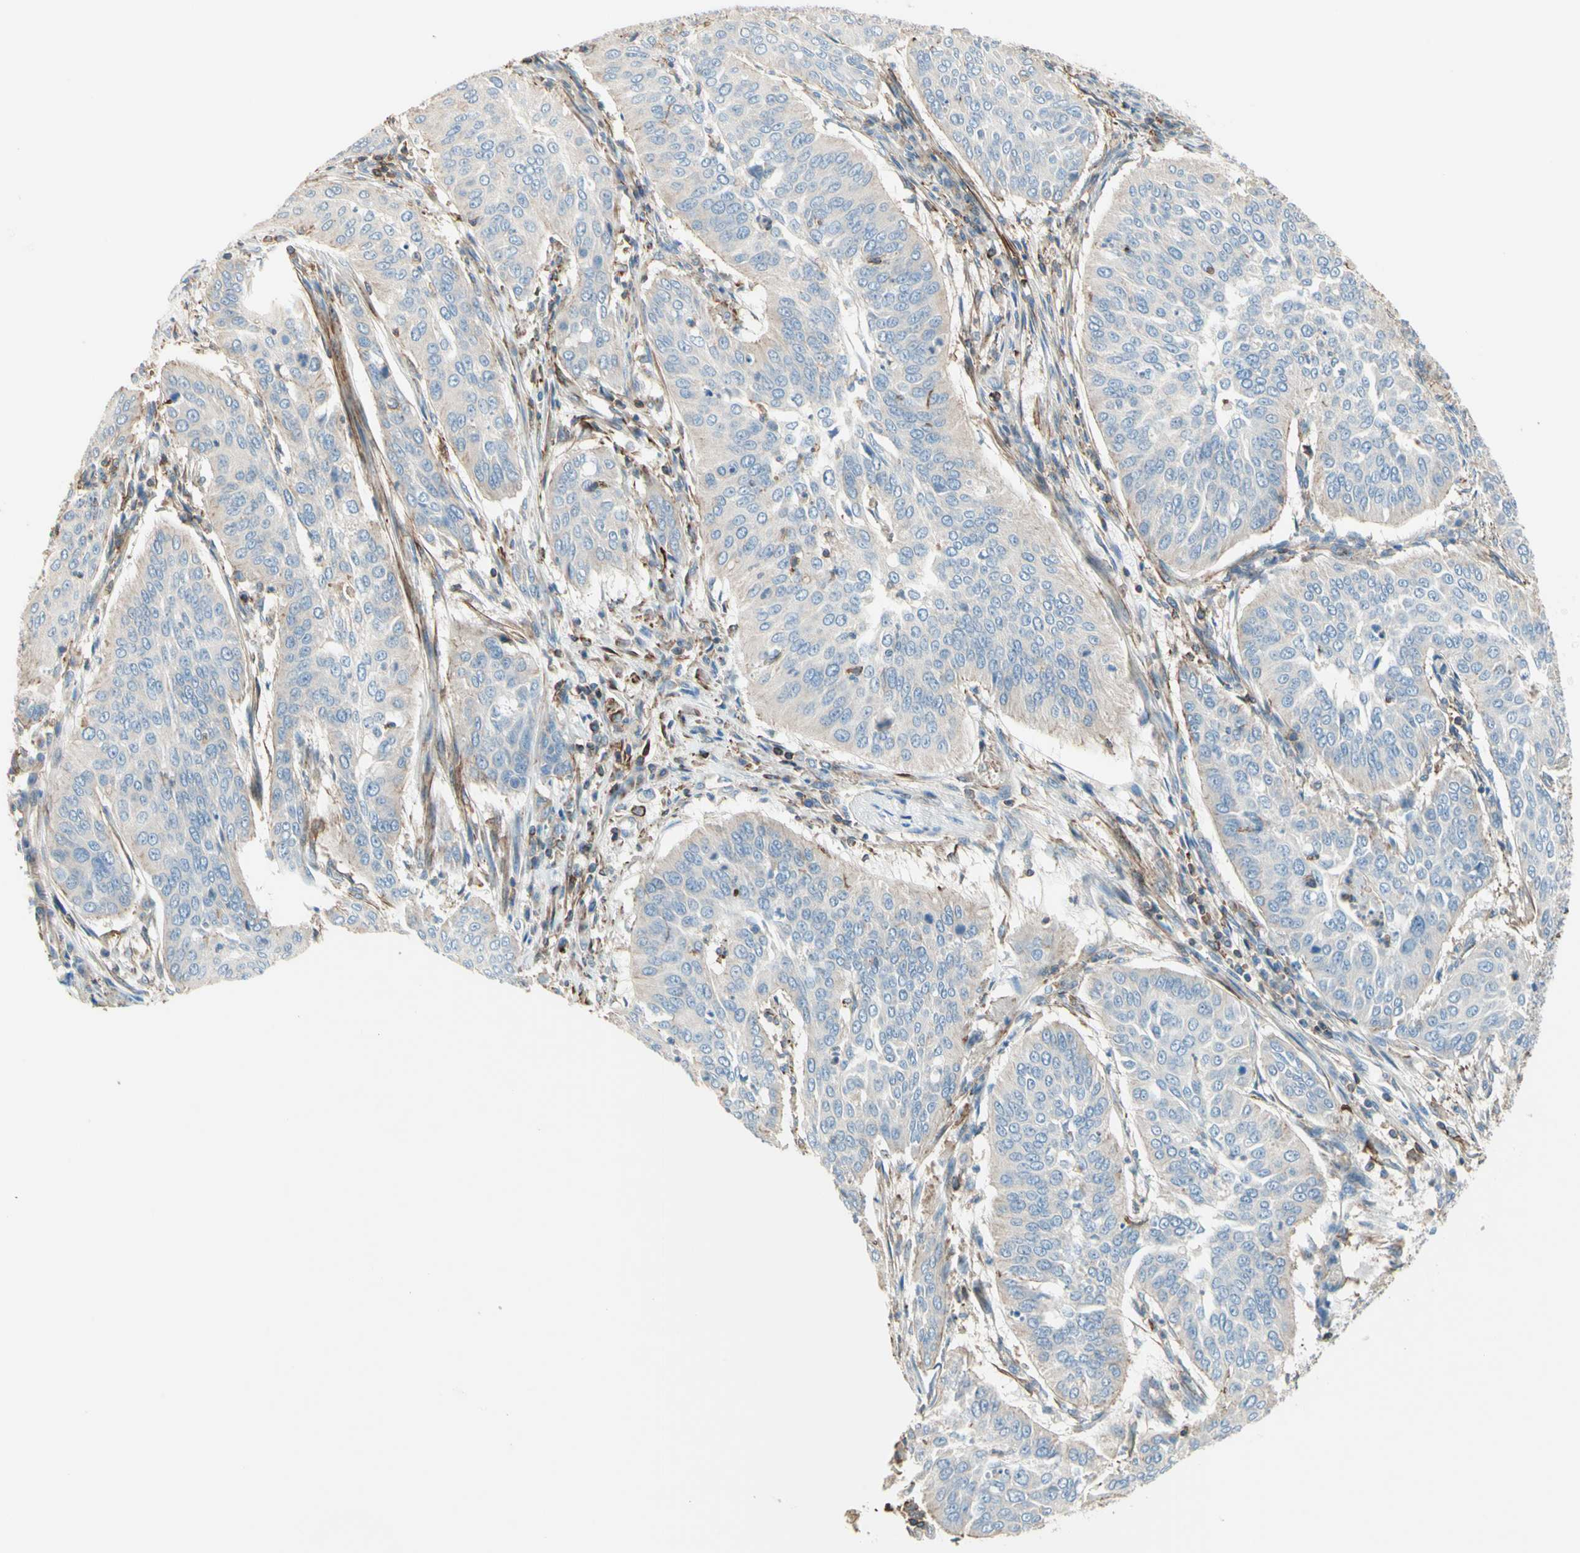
{"staining": {"intensity": "negative", "quantity": "none", "location": "none"}, "tissue": "cervical cancer", "cell_type": "Tumor cells", "image_type": "cancer", "snomed": [{"axis": "morphology", "description": "Normal tissue, NOS"}, {"axis": "morphology", "description": "Squamous cell carcinoma, NOS"}, {"axis": "topography", "description": "Cervix"}], "caption": "Photomicrograph shows no significant protein staining in tumor cells of cervical squamous cell carcinoma.", "gene": "SEMA4C", "patient": {"sex": "female", "age": 39}}